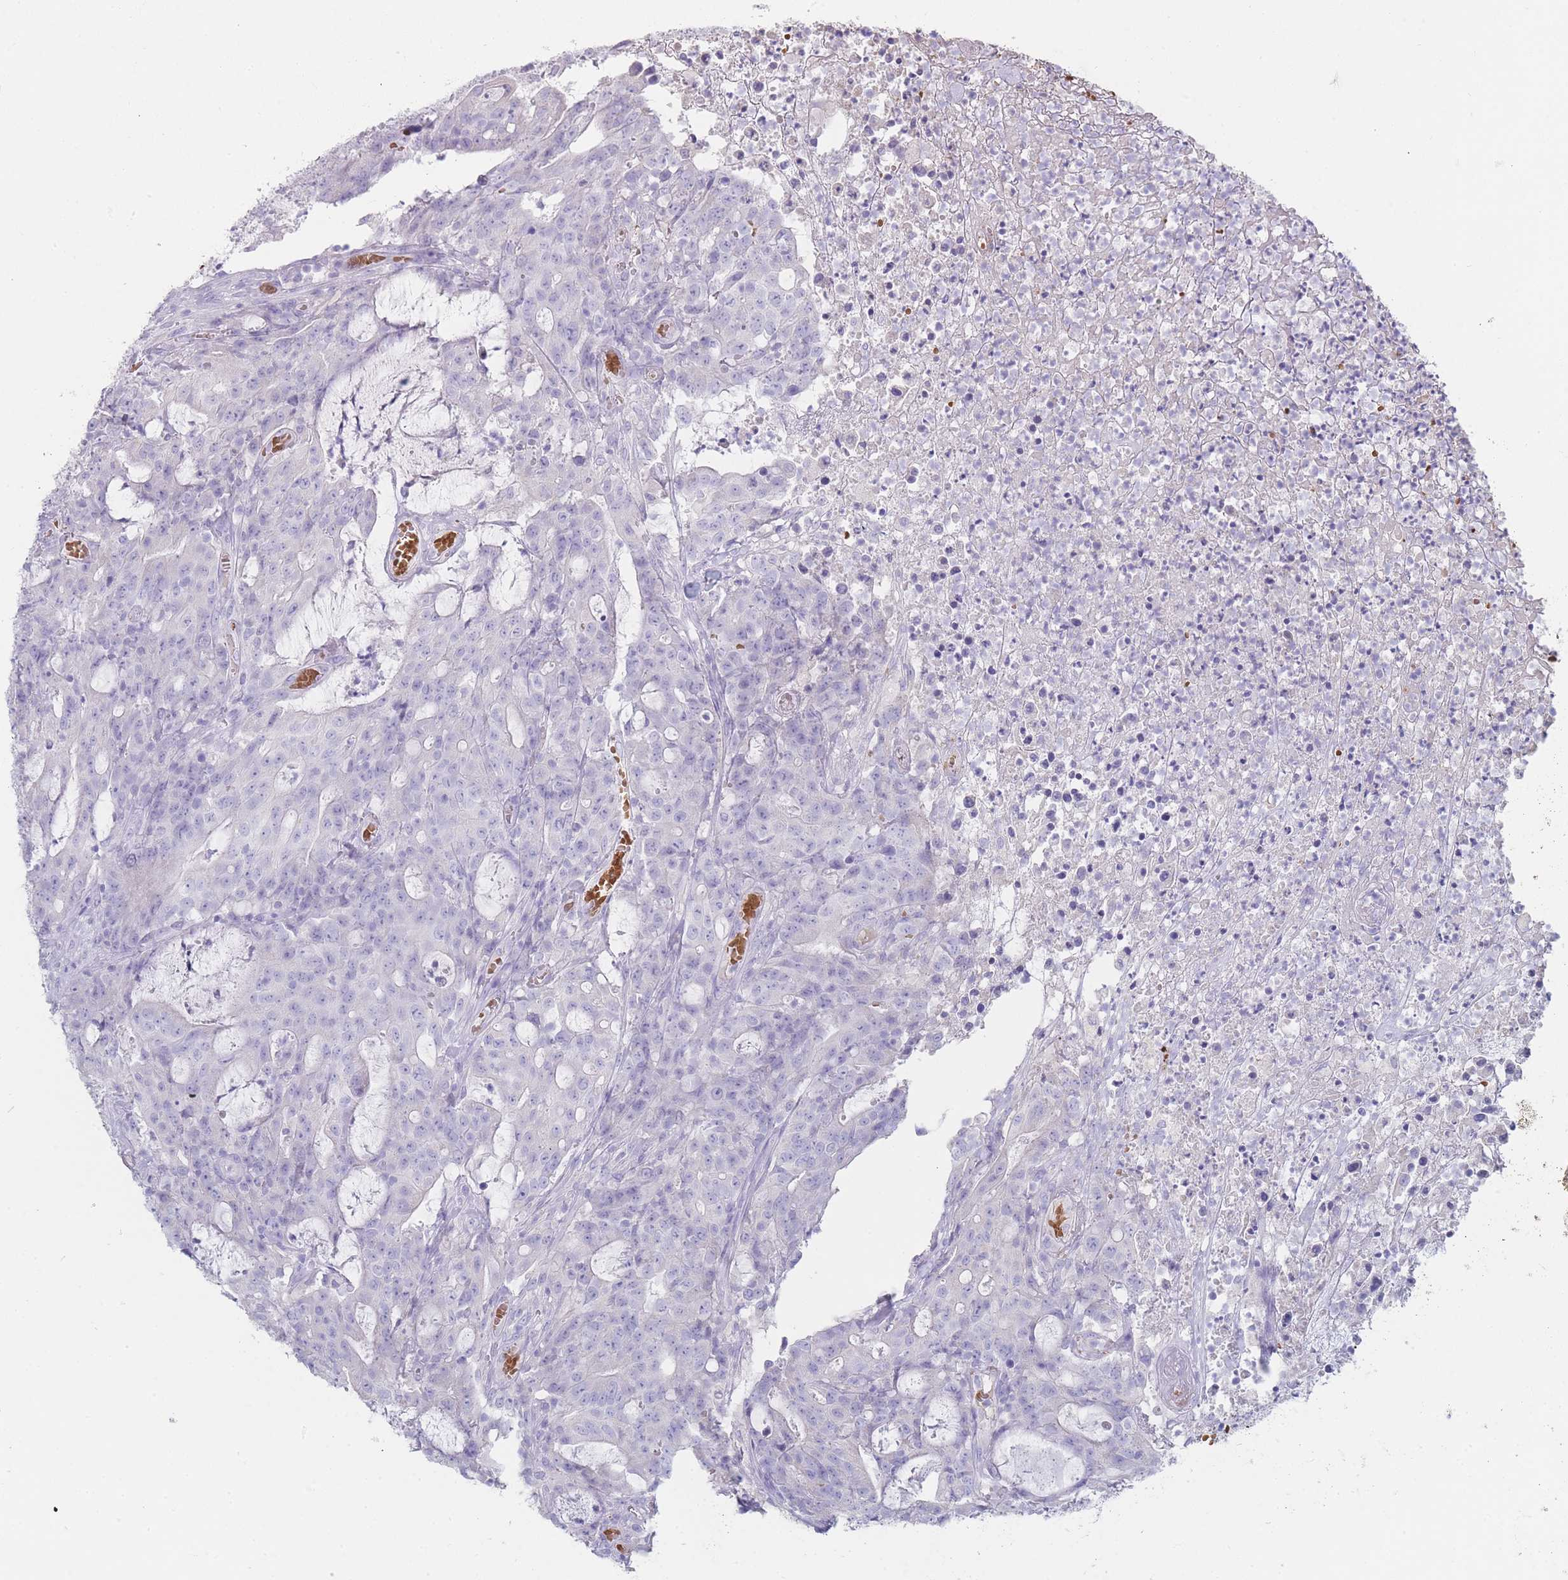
{"staining": {"intensity": "negative", "quantity": "none", "location": "none"}, "tissue": "colorectal cancer", "cell_type": "Tumor cells", "image_type": "cancer", "snomed": [{"axis": "morphology", "description": "Adenocarcinoma, NOS"}, {"axis": "topography", "description": "Colon"}], "caption": "Image shows no significant protein positivity in tumor cells of colorectal cancer (adenocarcinoma).", "gene": "HBG2", "patient": {"sex": "male", "age": 83}}